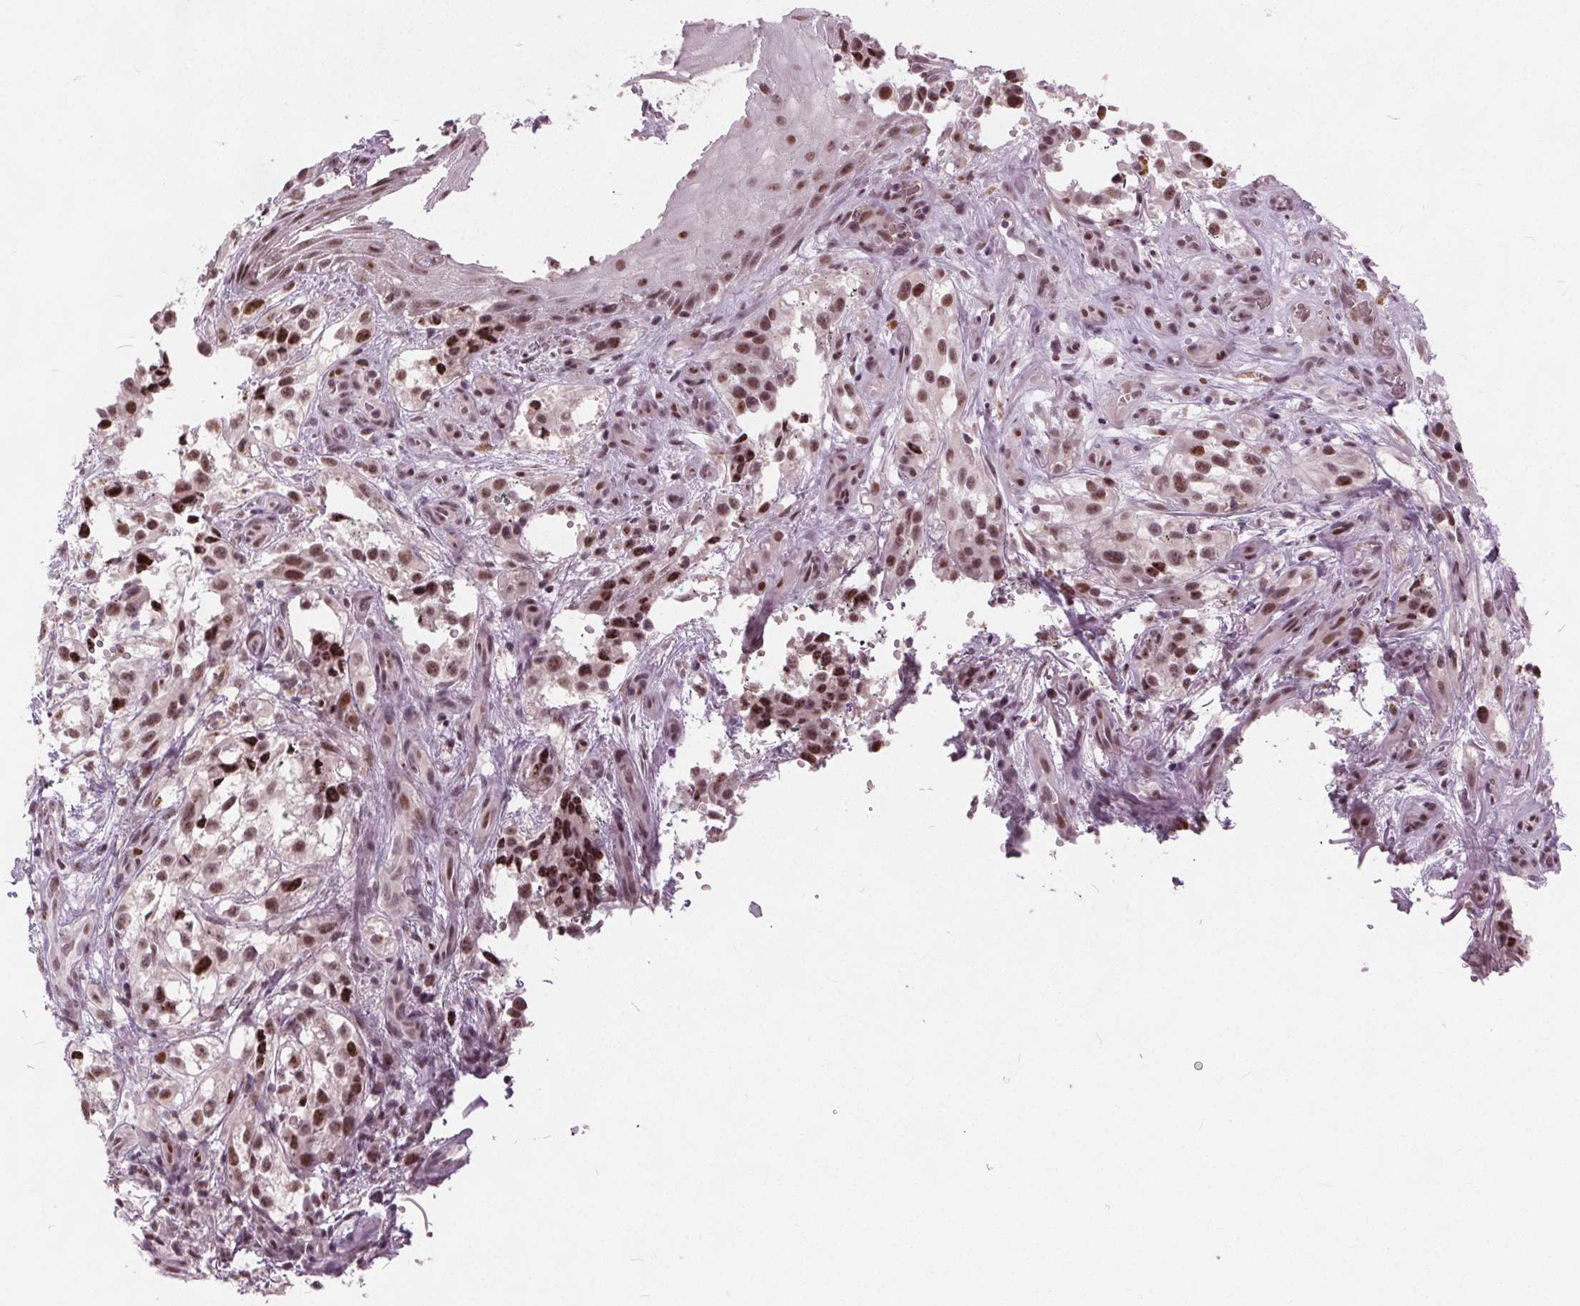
{"staining": {"intensity": "moderate", "quantity": ">75%", "location": "nuclear"}, "tissue": "melanoma", "cell_type": "Tumor cells", "image_type": "cancer", "snomed": [{"axis": "morphology", "description": "Malignant melanoma, NOS"}, {"axis": "topography", "description": "Skin"}], "caption": "Immunohistochemical staining of human melanoma displays medium levels of moderate nuclear staining in approximately >75% of tumor cells.", "gene": "TTC34", "patient": {"sex": "female", "age": 85}}